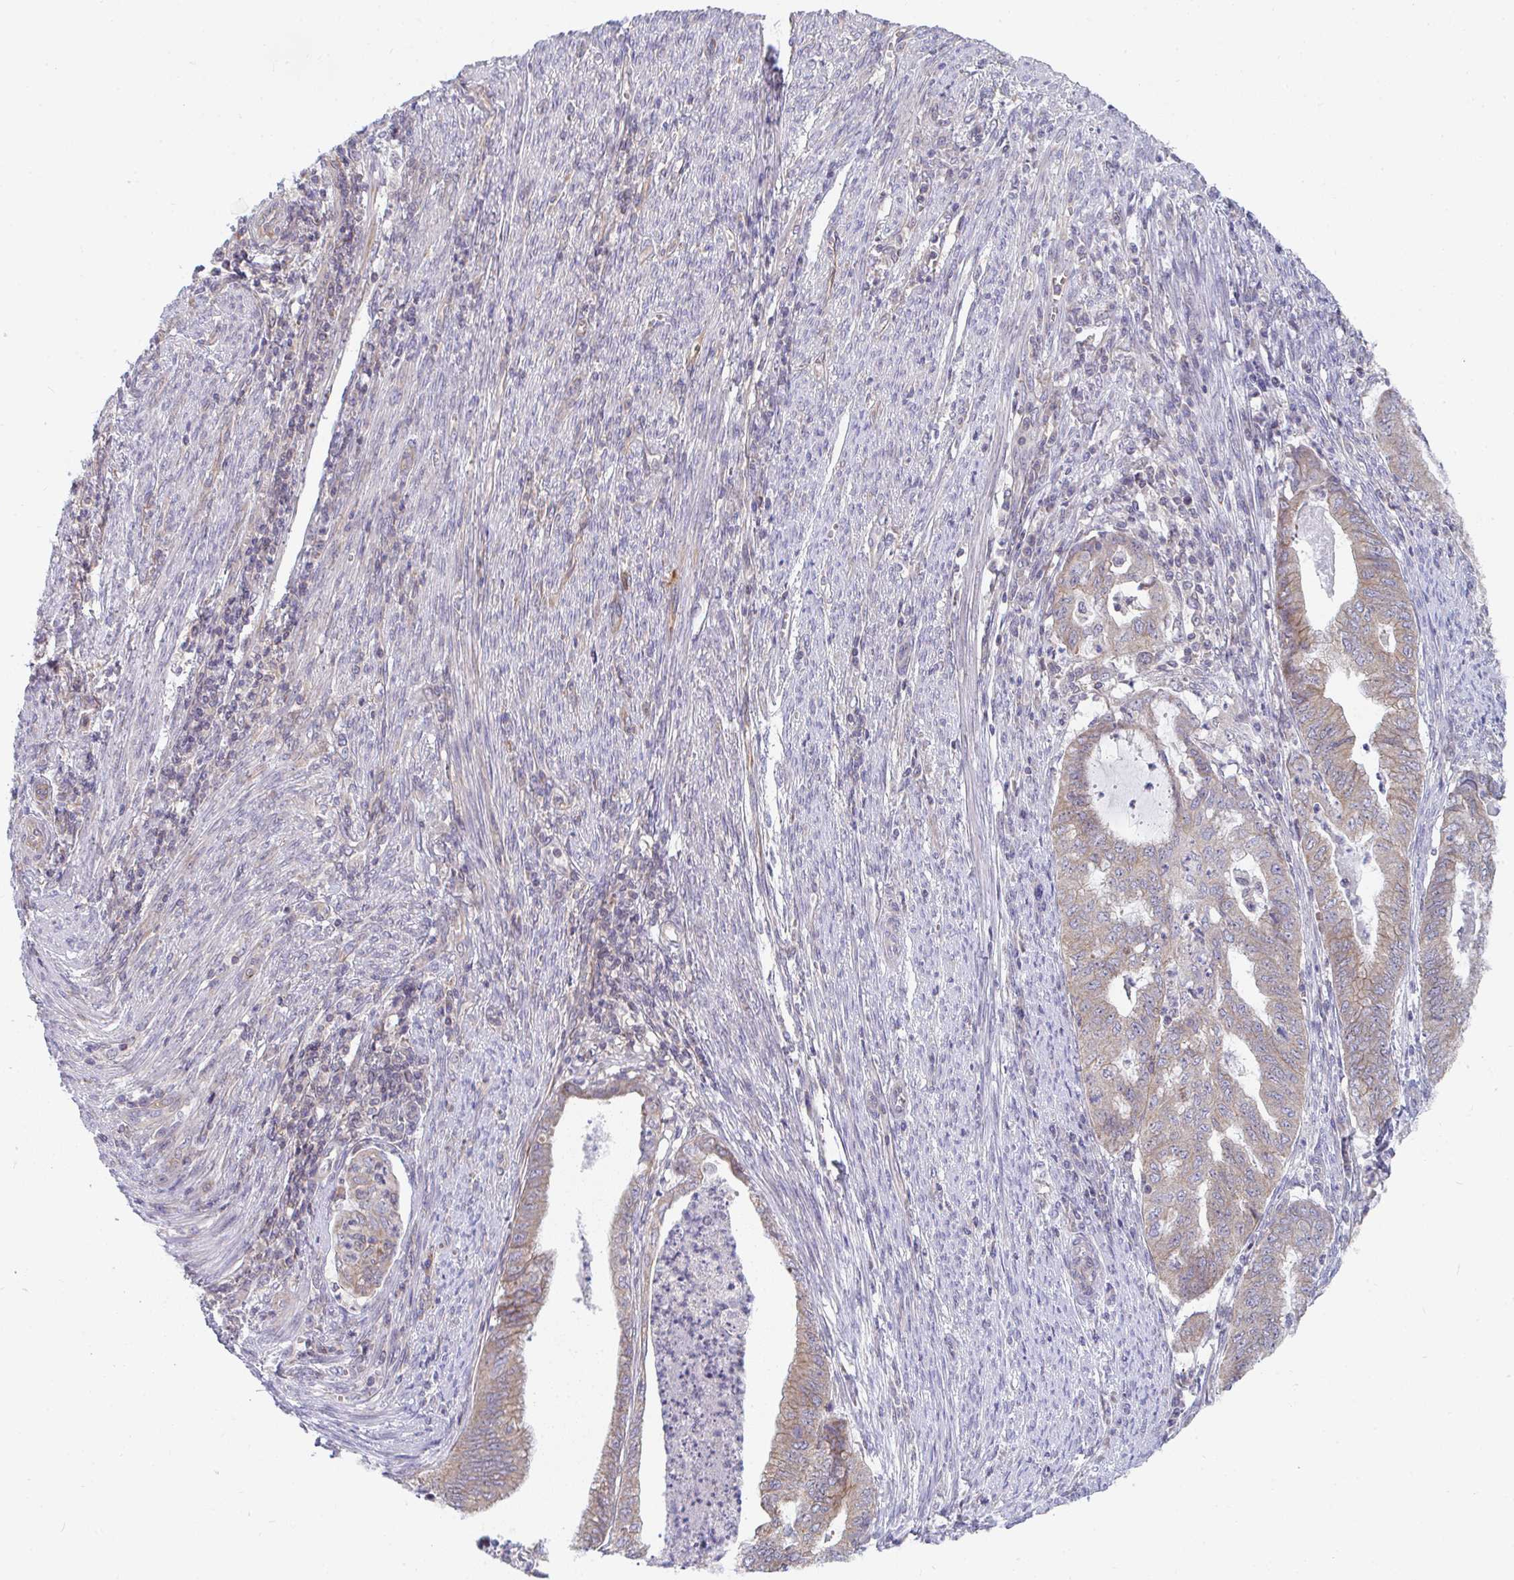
{"staining": {"intensity": "weak", "quantity": "25%-75%", "location": "cytoplasmic/membranous"}, "tissue": "endometrial cancer", "cell_type": "Tumor cells", "image_type": "cancer", "snomed": [{"axis": "morphology", "description": "Adenocarcinoma, NOS"}, {"axis": "topography", "description": "Endometrium"}], "caption": "Immunohistochemical staining of human endometrial adenocarcinoma reveals low levels of weak cytoplasmic/membranous protein expression in about 25%-75% of tumor cells.", "gene": "EIF1AD", "patient": {"sex": "female", "age": 79}}